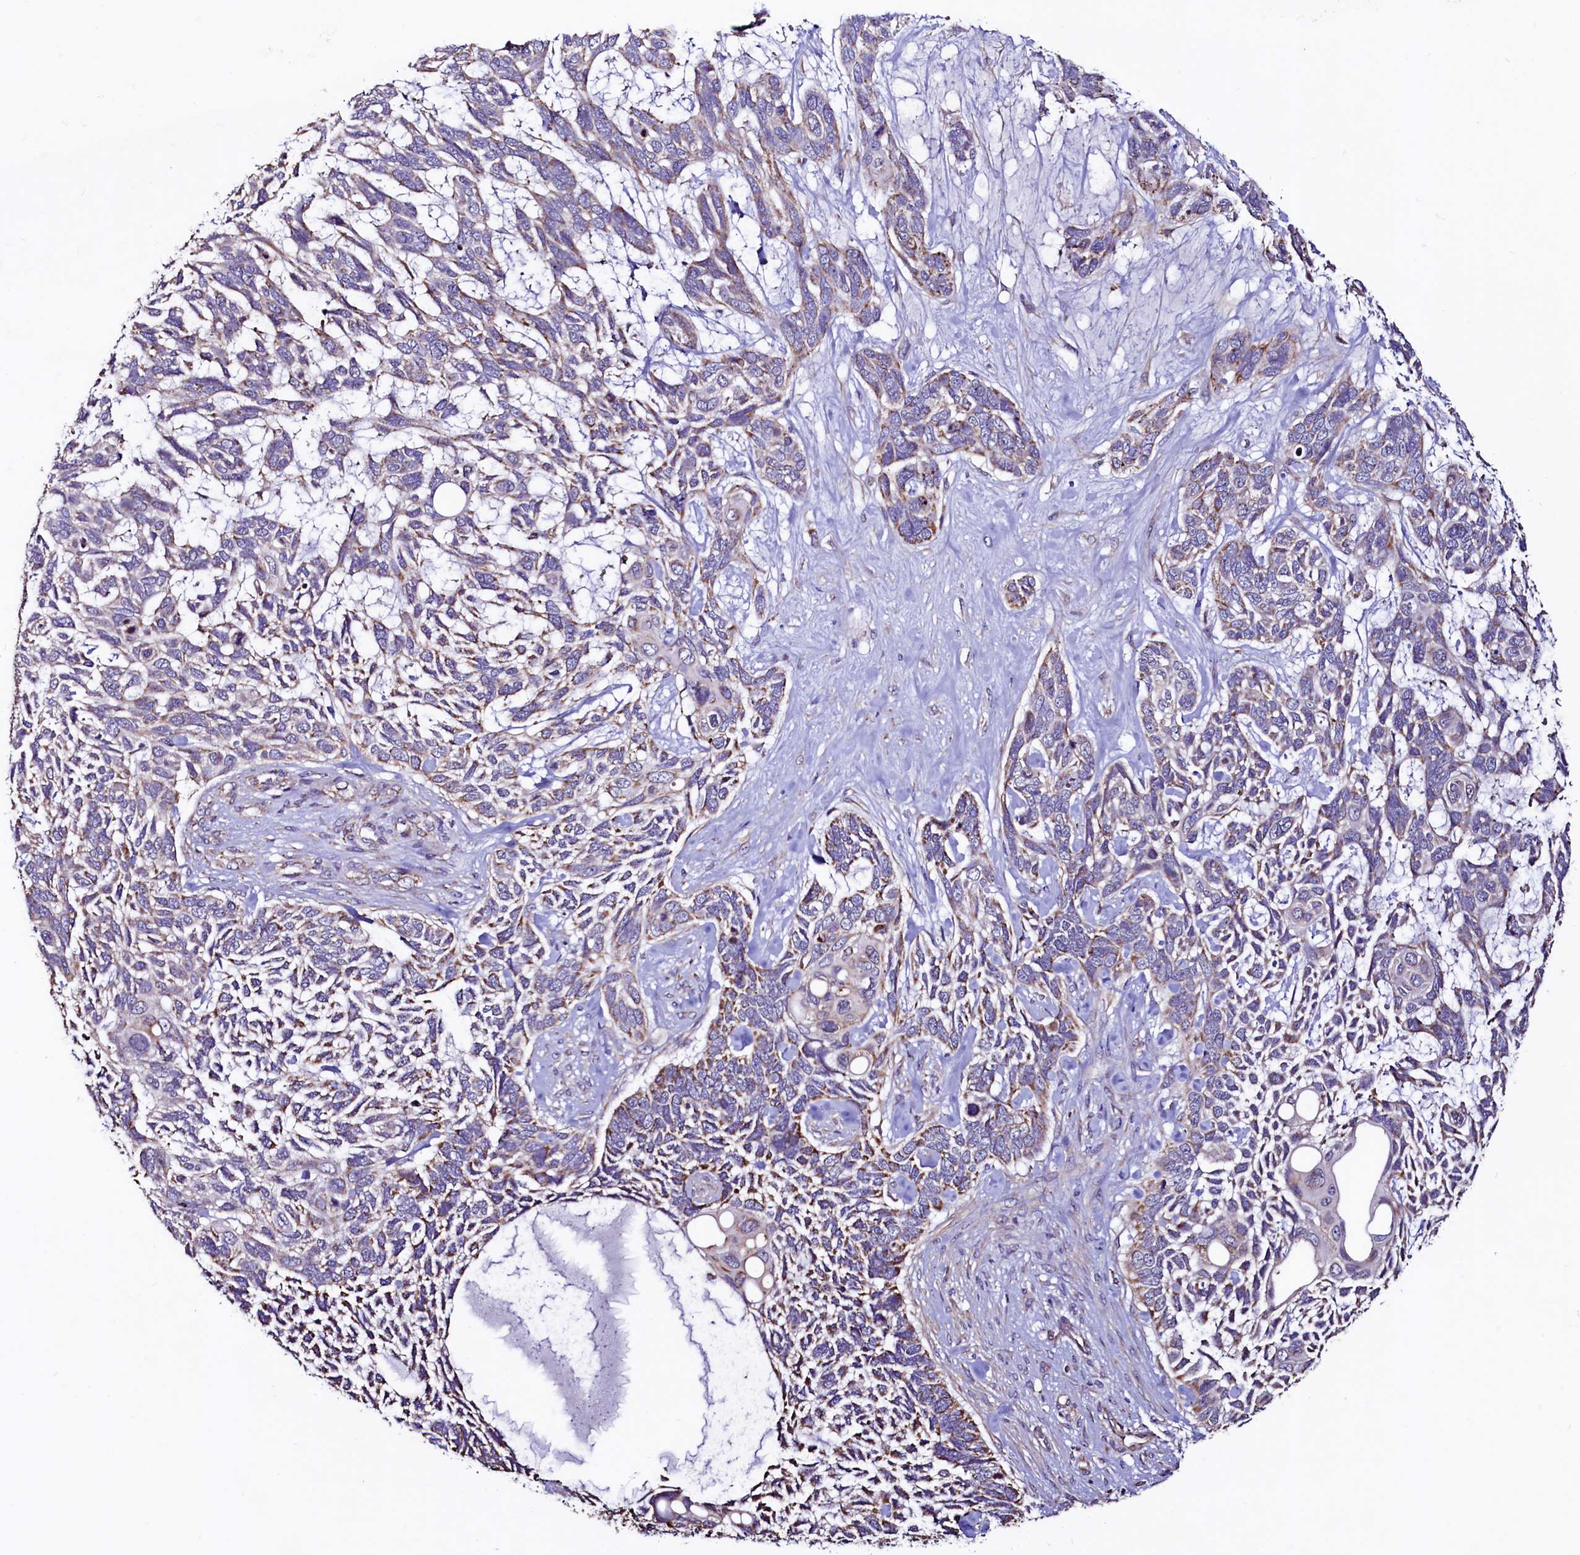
{"staining": {"intensity": "moderate", "quantity": "<25%", "location": "cytoplasmic/membranous"}, "tissue": "skin cancer", "cell_type": "Tumor cells", "image_type": "cancer", "snomed": [{"axis": "morphology", "description": "Basal cell carcinoma"}, {"axis": "topography", "description": "Skin"}], "caption": "Skin cancer (basal cell carcinoma) stained for a protein (brown) reveals moderate cytoplasmic/membranous positive expression in approximately <25% of tumor cells.", "gene": "STARD5", "patient": {"sex": "male", "age": 88}}